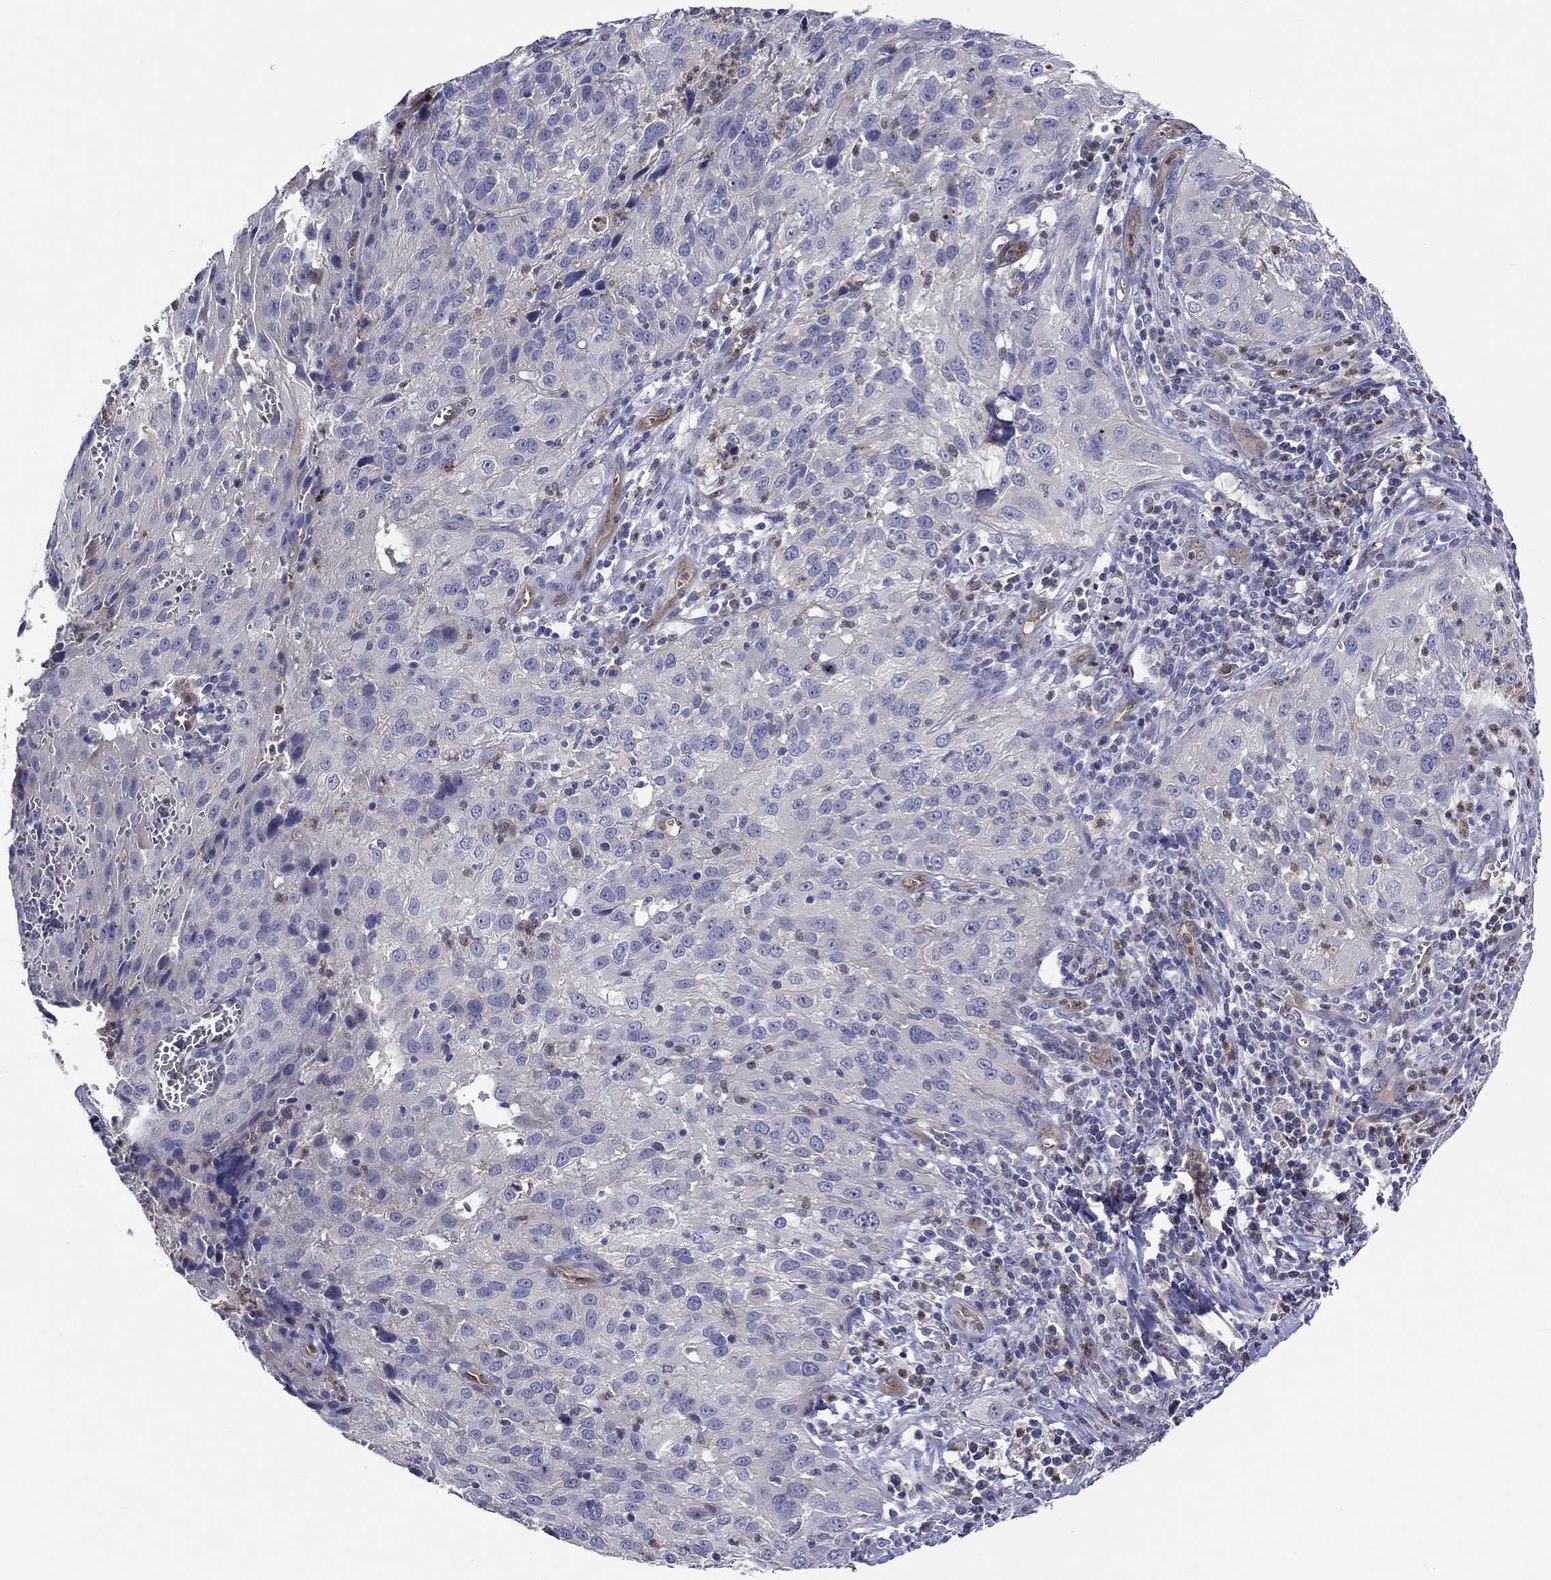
{"staining": {"intensity": "negative", "quantity": "none", "location": "none"}, "tissue": "cervical cancer", "cell_type": "Tumor cells", "image_type": "cancer", "snomed": [{"axis": "morphology", "description": "Squamous cell carcinoma, NOS"}, {"axis": "topography", "description": "Cervix"}], "caption": "This is an immunohistochemistry (IHC) micrograph of cervical cancer (squamous cell carcinoma). There is no expression in tumor cells.", "gene": "ABCG4", "patient": {"sex": "female", "age": 32}}